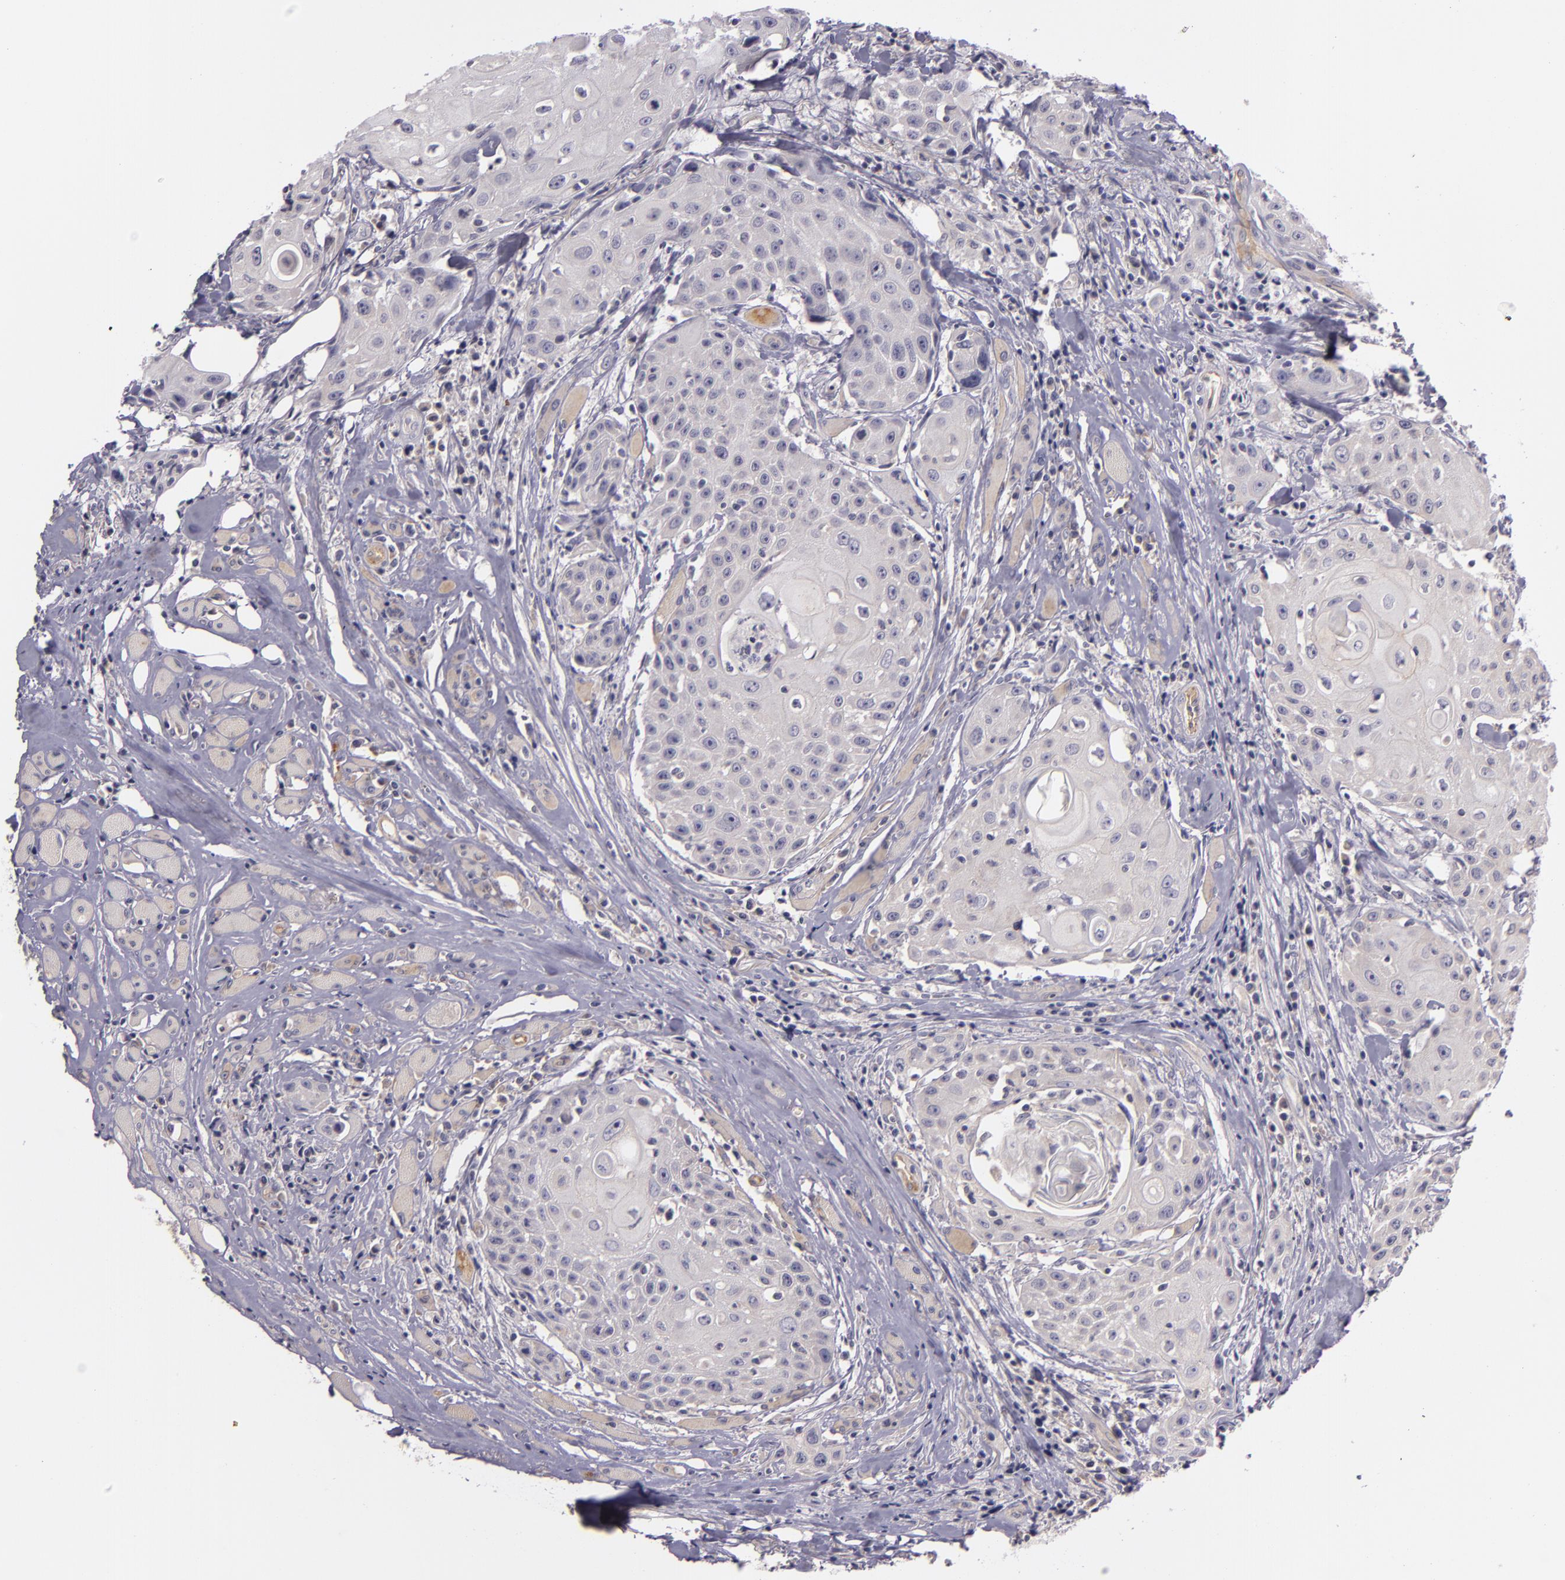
{"staining": {"intensity": "weak", "quantity": "<25%", "location": "cytoplasmic/membranous"}, "tissue": "head and neck cancer", "cell_type": "Tumor cells", "image_type": "cancer", "snomed": [{"axis": "morphology", "description": "Squamous cell carcinoma, NOS"}, {"axis": "topography", "description": "Oral tissue"}, {"axis": "topography", "description": "Head-Neck"}], "caption": "DAB immunohistochemical staining of head and neck cancer (squamous cell carcinoma) demonstrates no significant staining in tumor cells.", "gene": "RALGAPA1", "patient": {"sex": "female", "age": 82}}